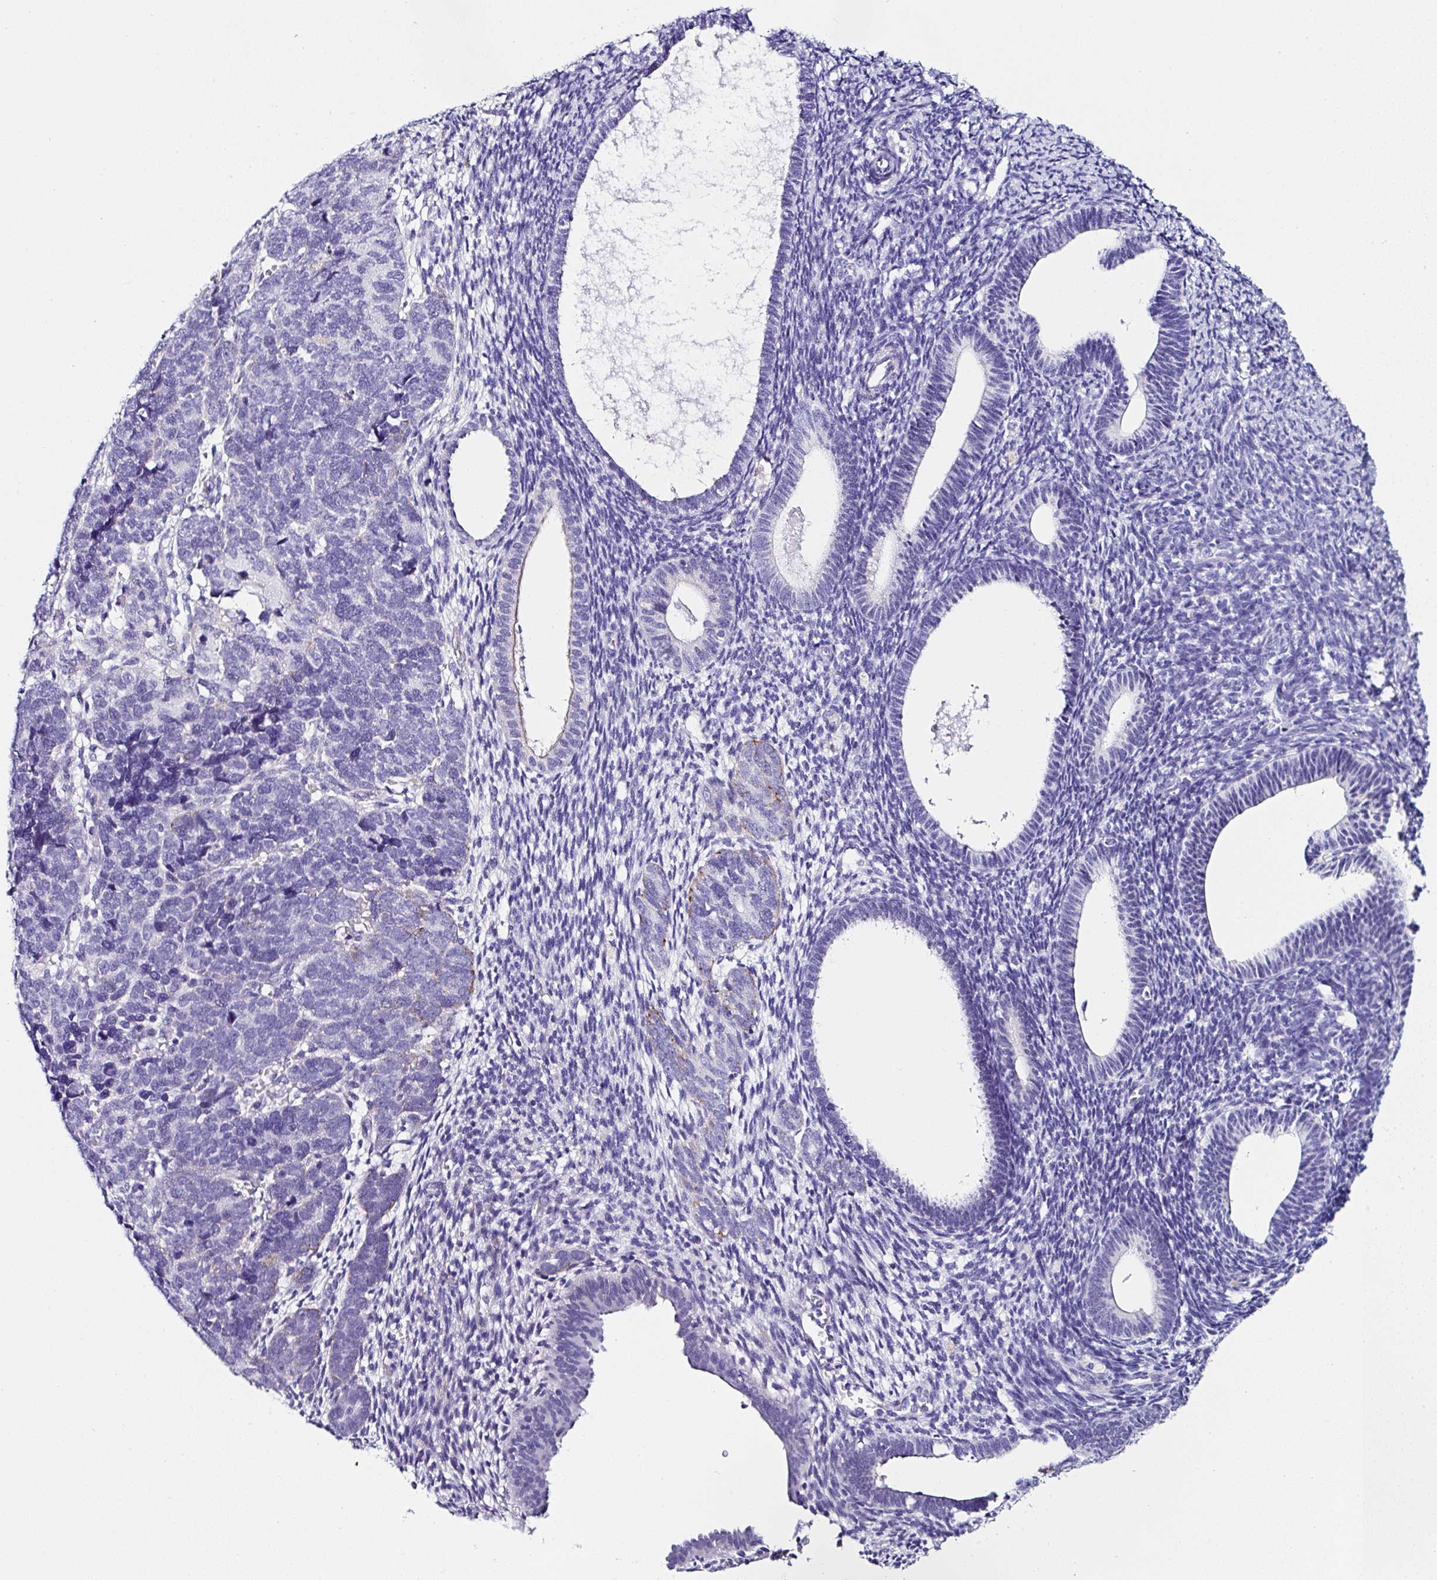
{"staining": {"intensity": "negative", "quantity": "none", "location": "none"}, "tissue": "endometrial cancer", "cell_type": "Tumor cells", "image_type": "cancer", "snomed": [{"axis": "morphology", "description": "Adenocarcinoma, NOS"}, {"axis": "topography", "description": "Endometrium"}], "caption": "This is a histopathology image of IHC staining of adenocarcinoma (endometrial), which shows no expression in tumor cells.", "gene": "TMPRSS11E", "patient": {"sex": "female", "age": 82}}